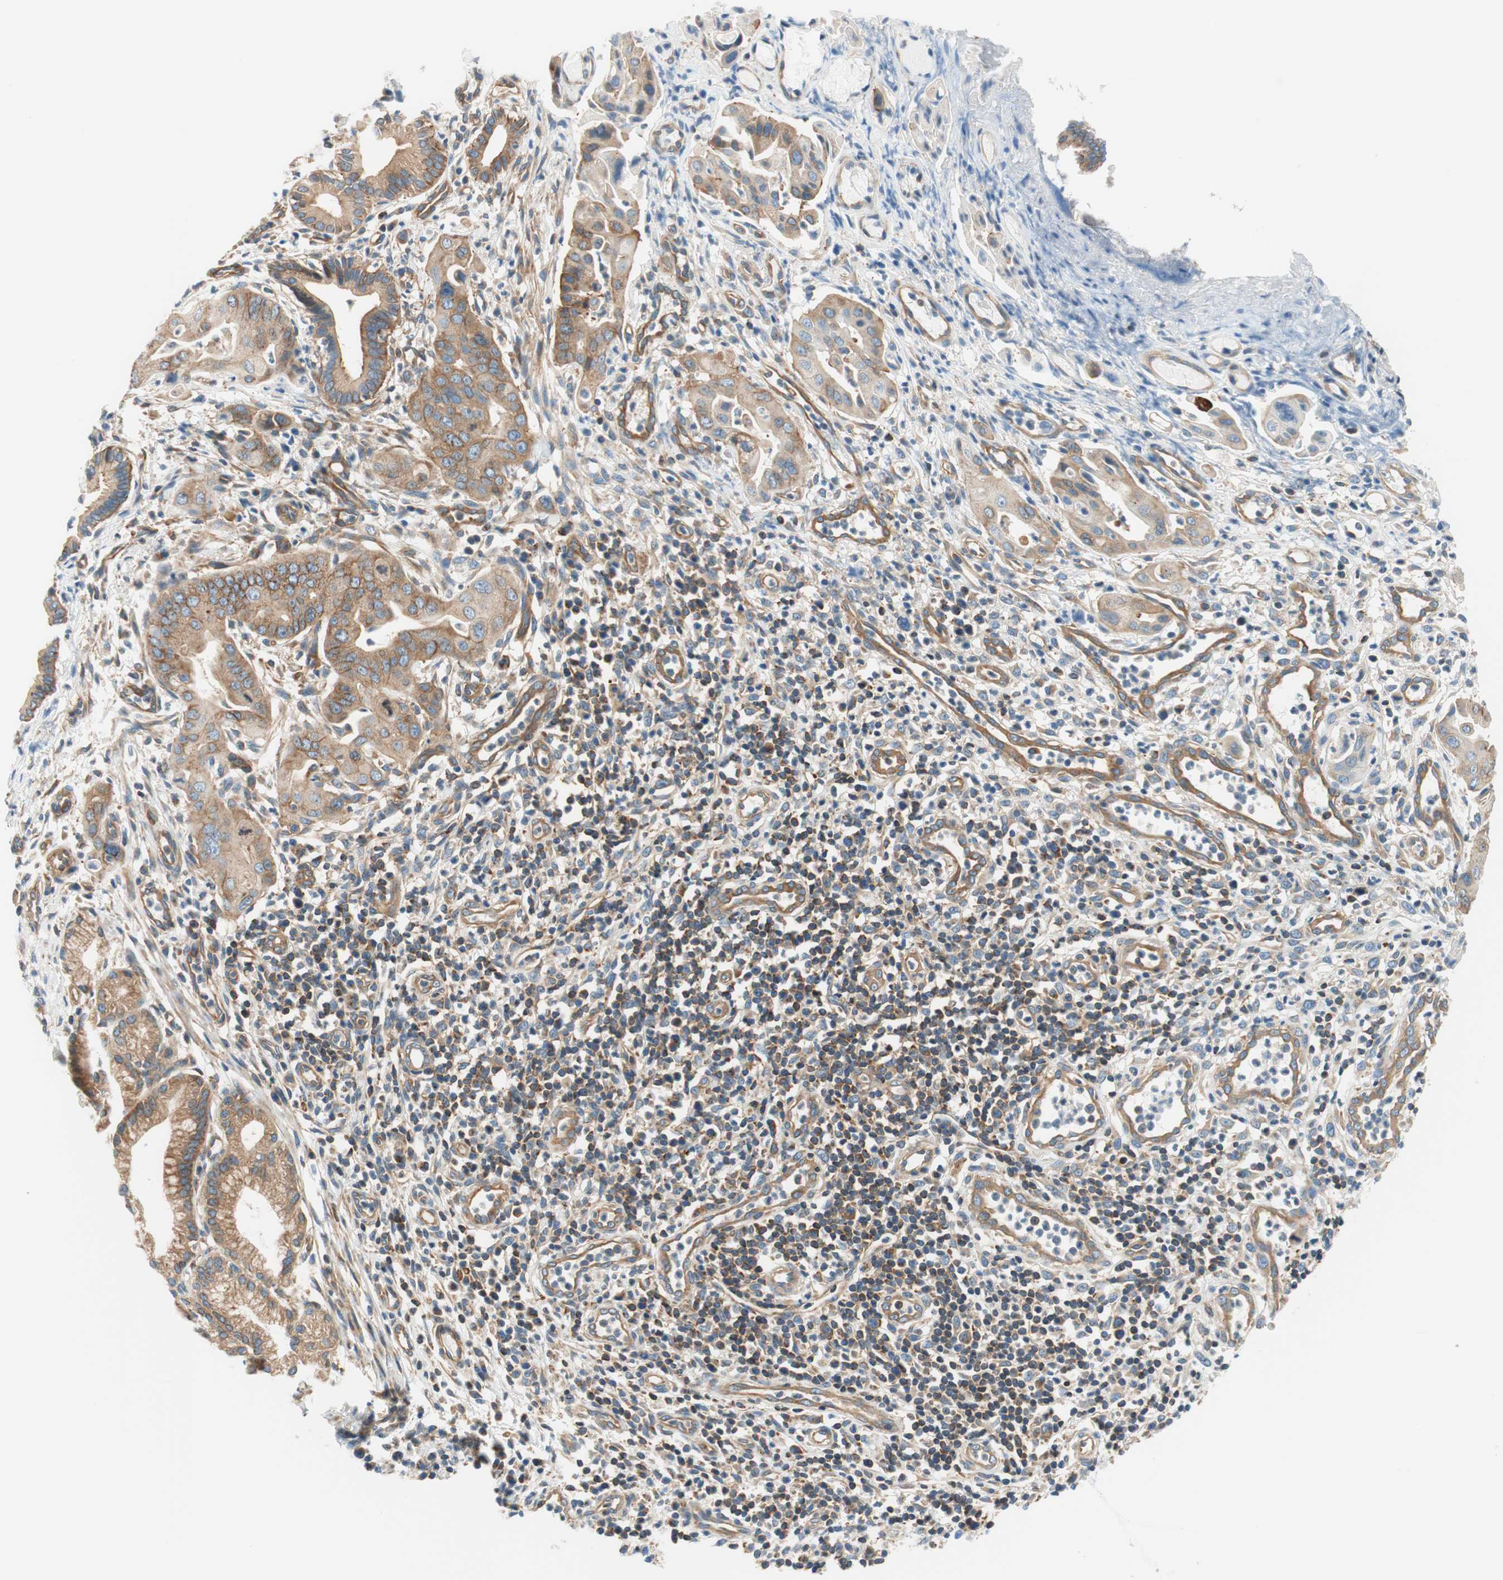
{"staining": {"intensity": "moderate", "quantity": ">75%", "location": "cytoplasmic/membranous"}, "tissue": "pancreatic cancer", "cell_type": "Tumor cells", "image_type": "cancer", "snomed": [{"axis": "morphology", "description": "Adenocarcinoma, NOS"}, {"axis": "topography", "description": "Pancreas"}], "caption": "Pancreatic adenocarcinoma tissue demonstrates moderate cytoplasmic/membranous staining in approximately >75% of tumor cells (Stains: DAB in brown, nuclei in blue, Microscopy: brightfield microscopy at high magnification).", "gene": "VPS26A", "patient": {"sex": "female", "age": 75}}